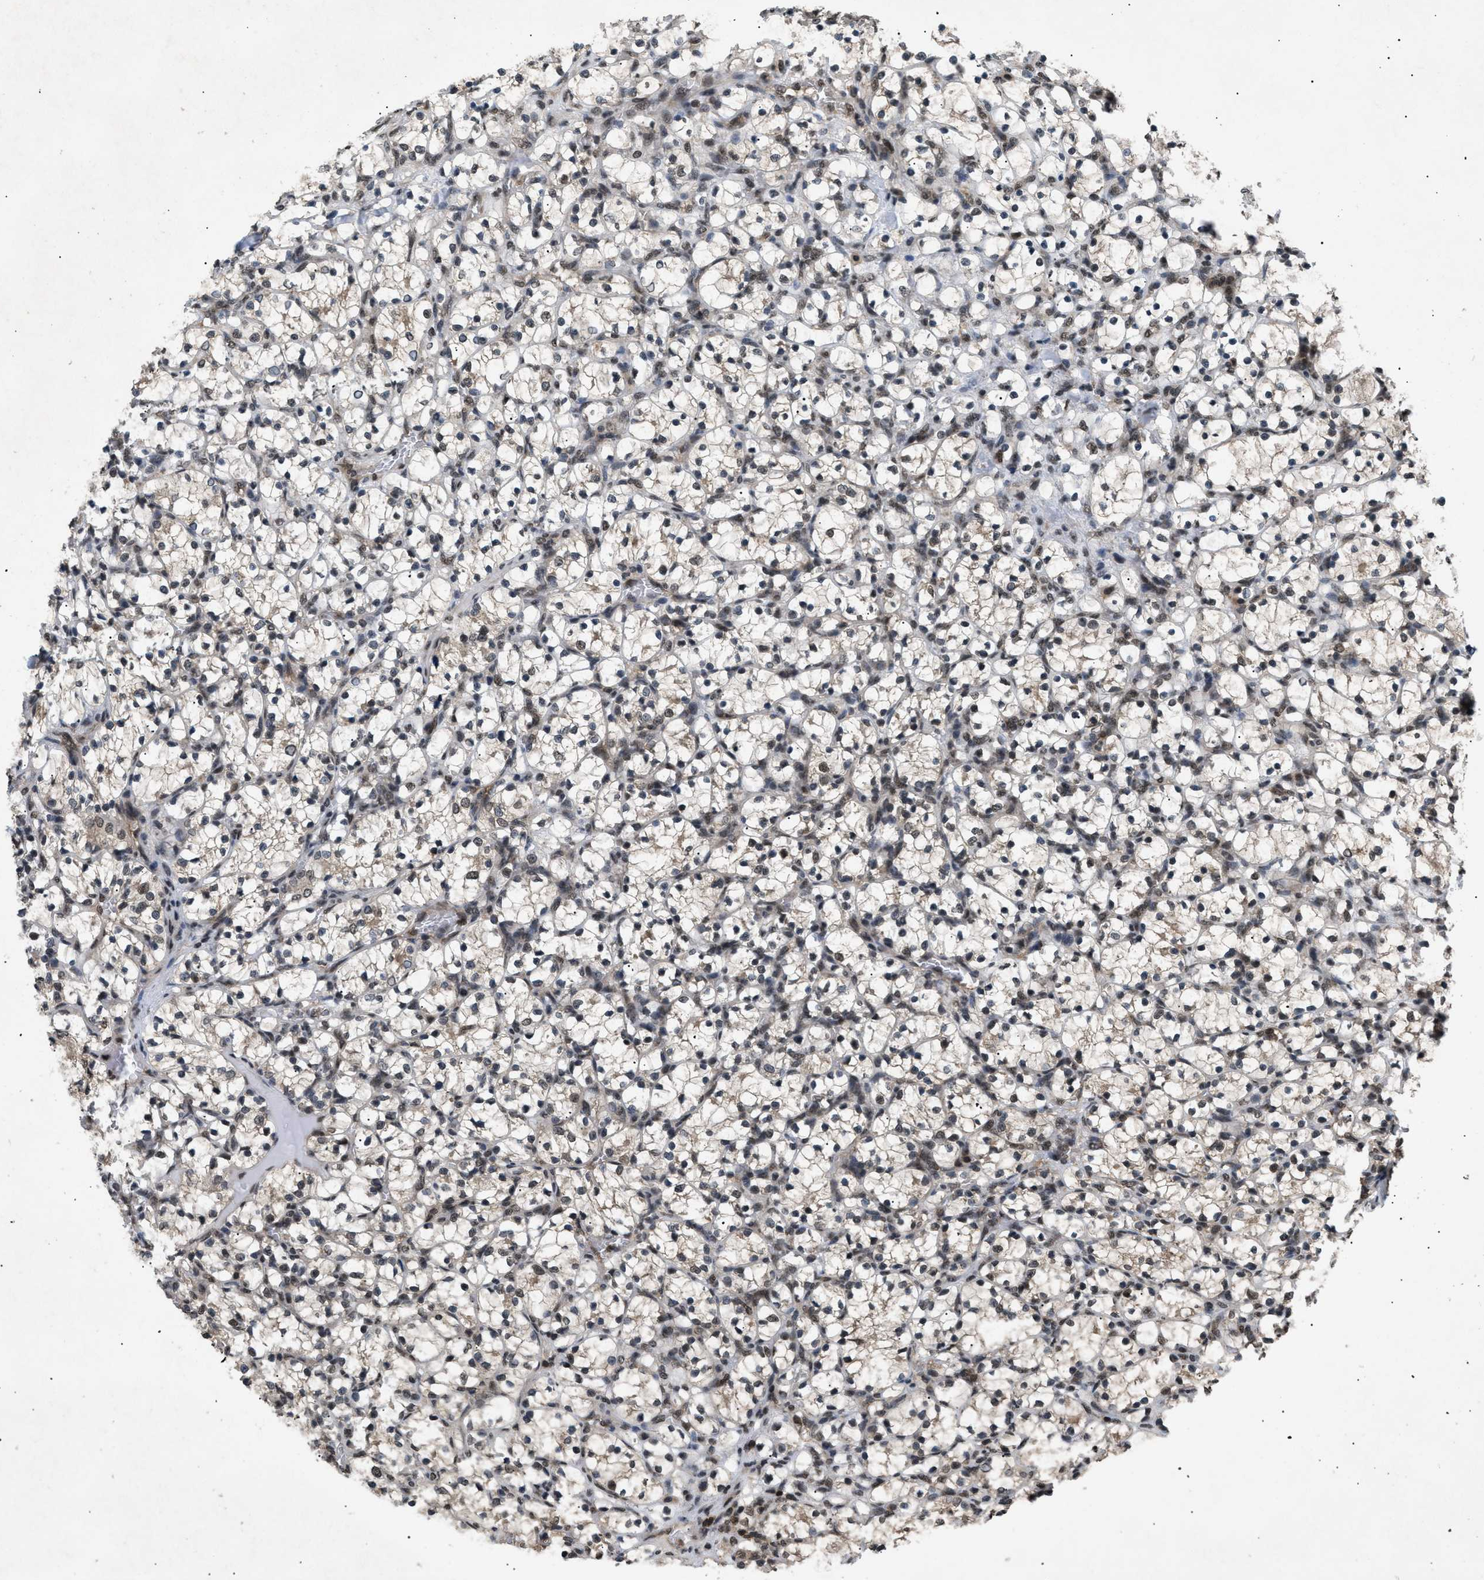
{"staining": {"intensity": "moderate", "quantity": ">75%", "location": "nuclear"}, "tissue": "renal cancer", "cell_type": "Tumor cells", "image_type": "cancer", "snomed": [{"axis": "morphology", "description": "Adenocarcinoma, NOS"}, {"axis": "topography", "description": "Kidney"}], "caption": "Adenocarcinoma (renal) stained with a protein marker shows moderate staining in tumor cells.", "gene": "RBM5", "patient": {"sex": "female", "age": 69}}